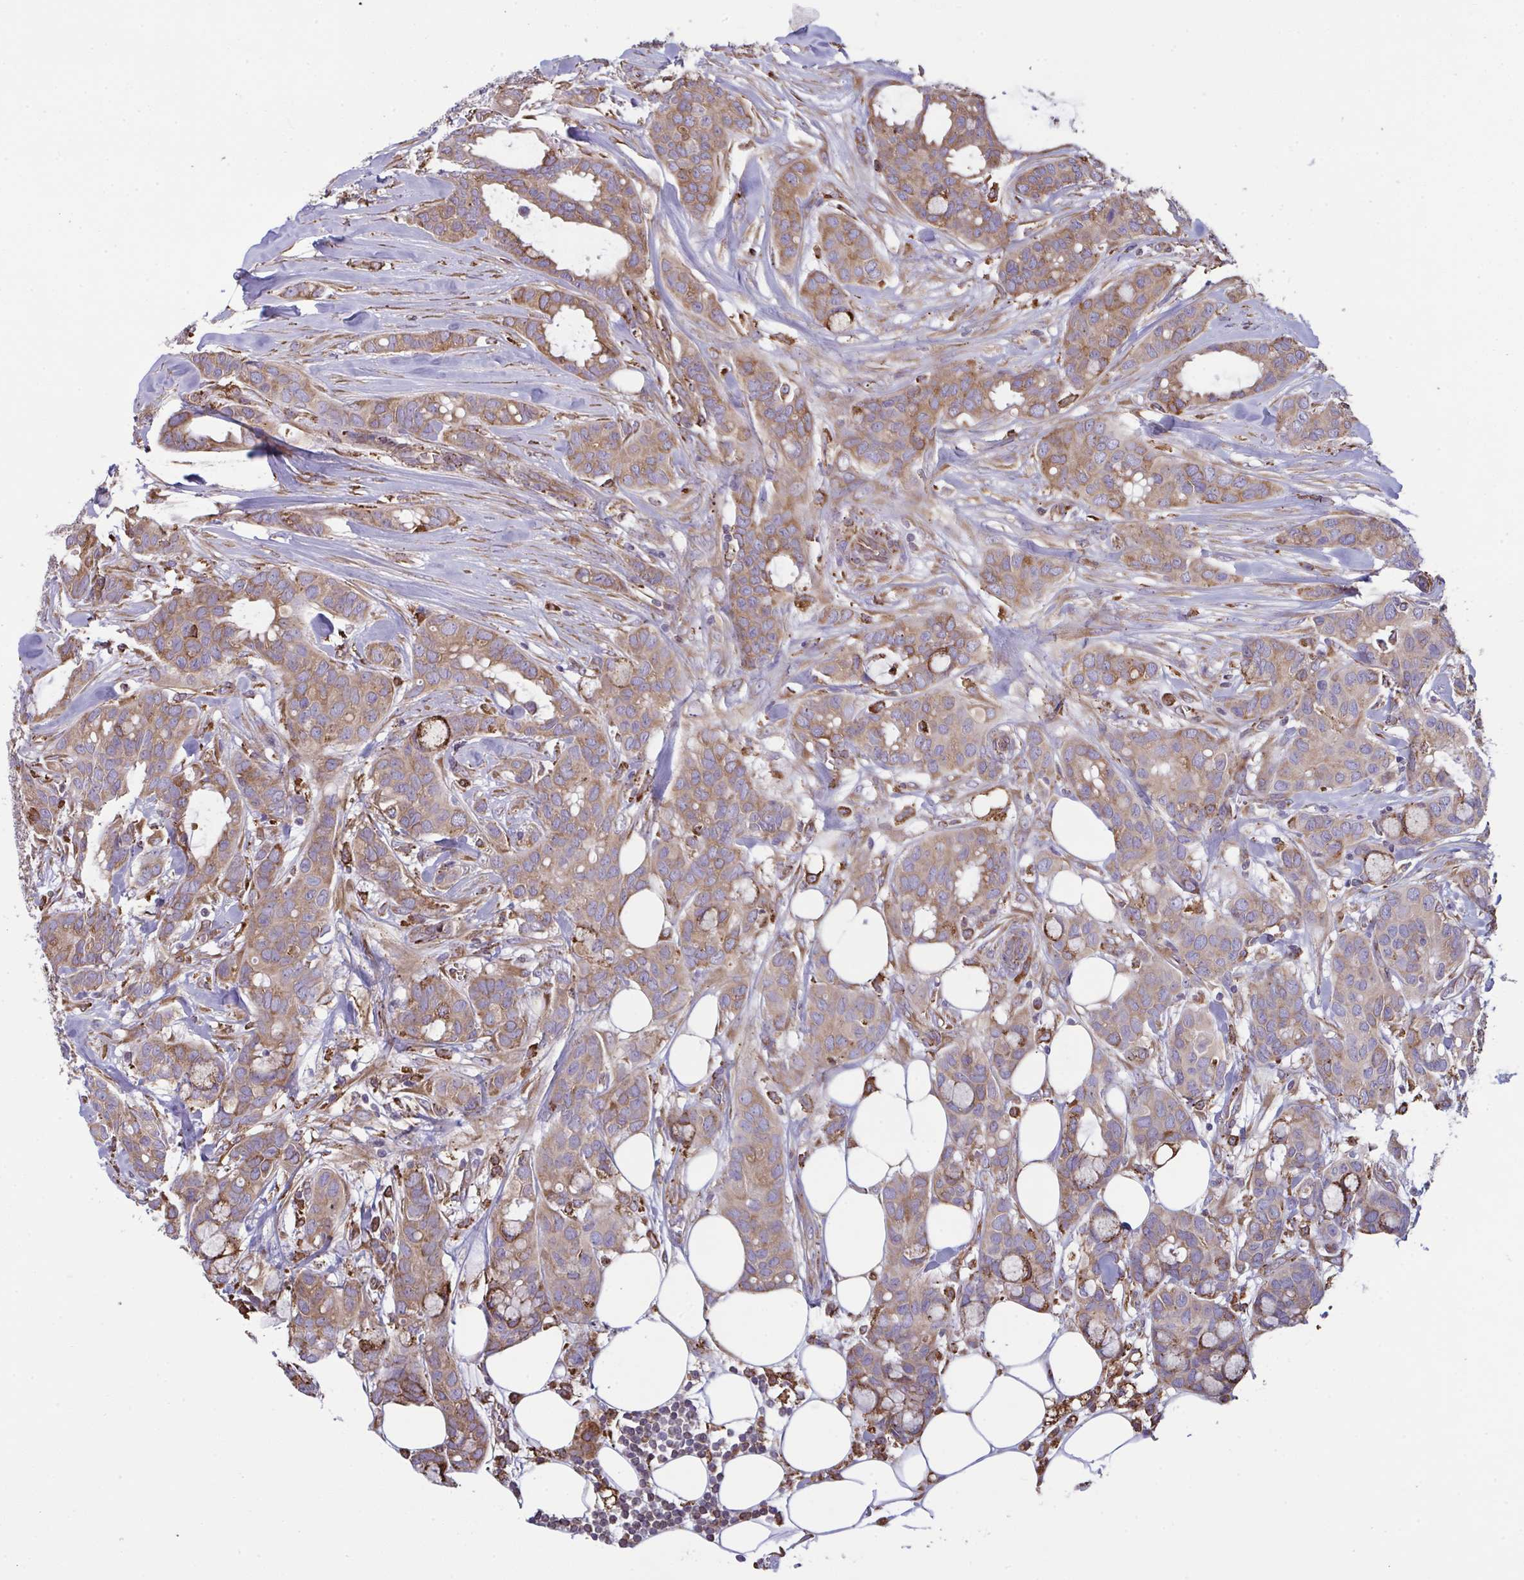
{"staining": {"intensity": "weak", "quantity": ">75%", "location": "cytoplasmic/membranous"}, "tissue": "breast cancer", "cell_type": "Tumor cells", "image_type": "cancer", "snomed": [{"axis": "morphology", "description": "Duct carcinoma"}, {"axis": "topography", "description": "Breast"}], "caption": "Tumor cells demonstrate weak cytoplasmic/membranous staining in about >75% of cells in breast intraductal carcinoma. (DAB (3,3'-diaminobenzidine) = brown stain, brightfield microscopy at high magnification).", "gene": "MYMK", "patient": {"sex": "female", "age": 84}}